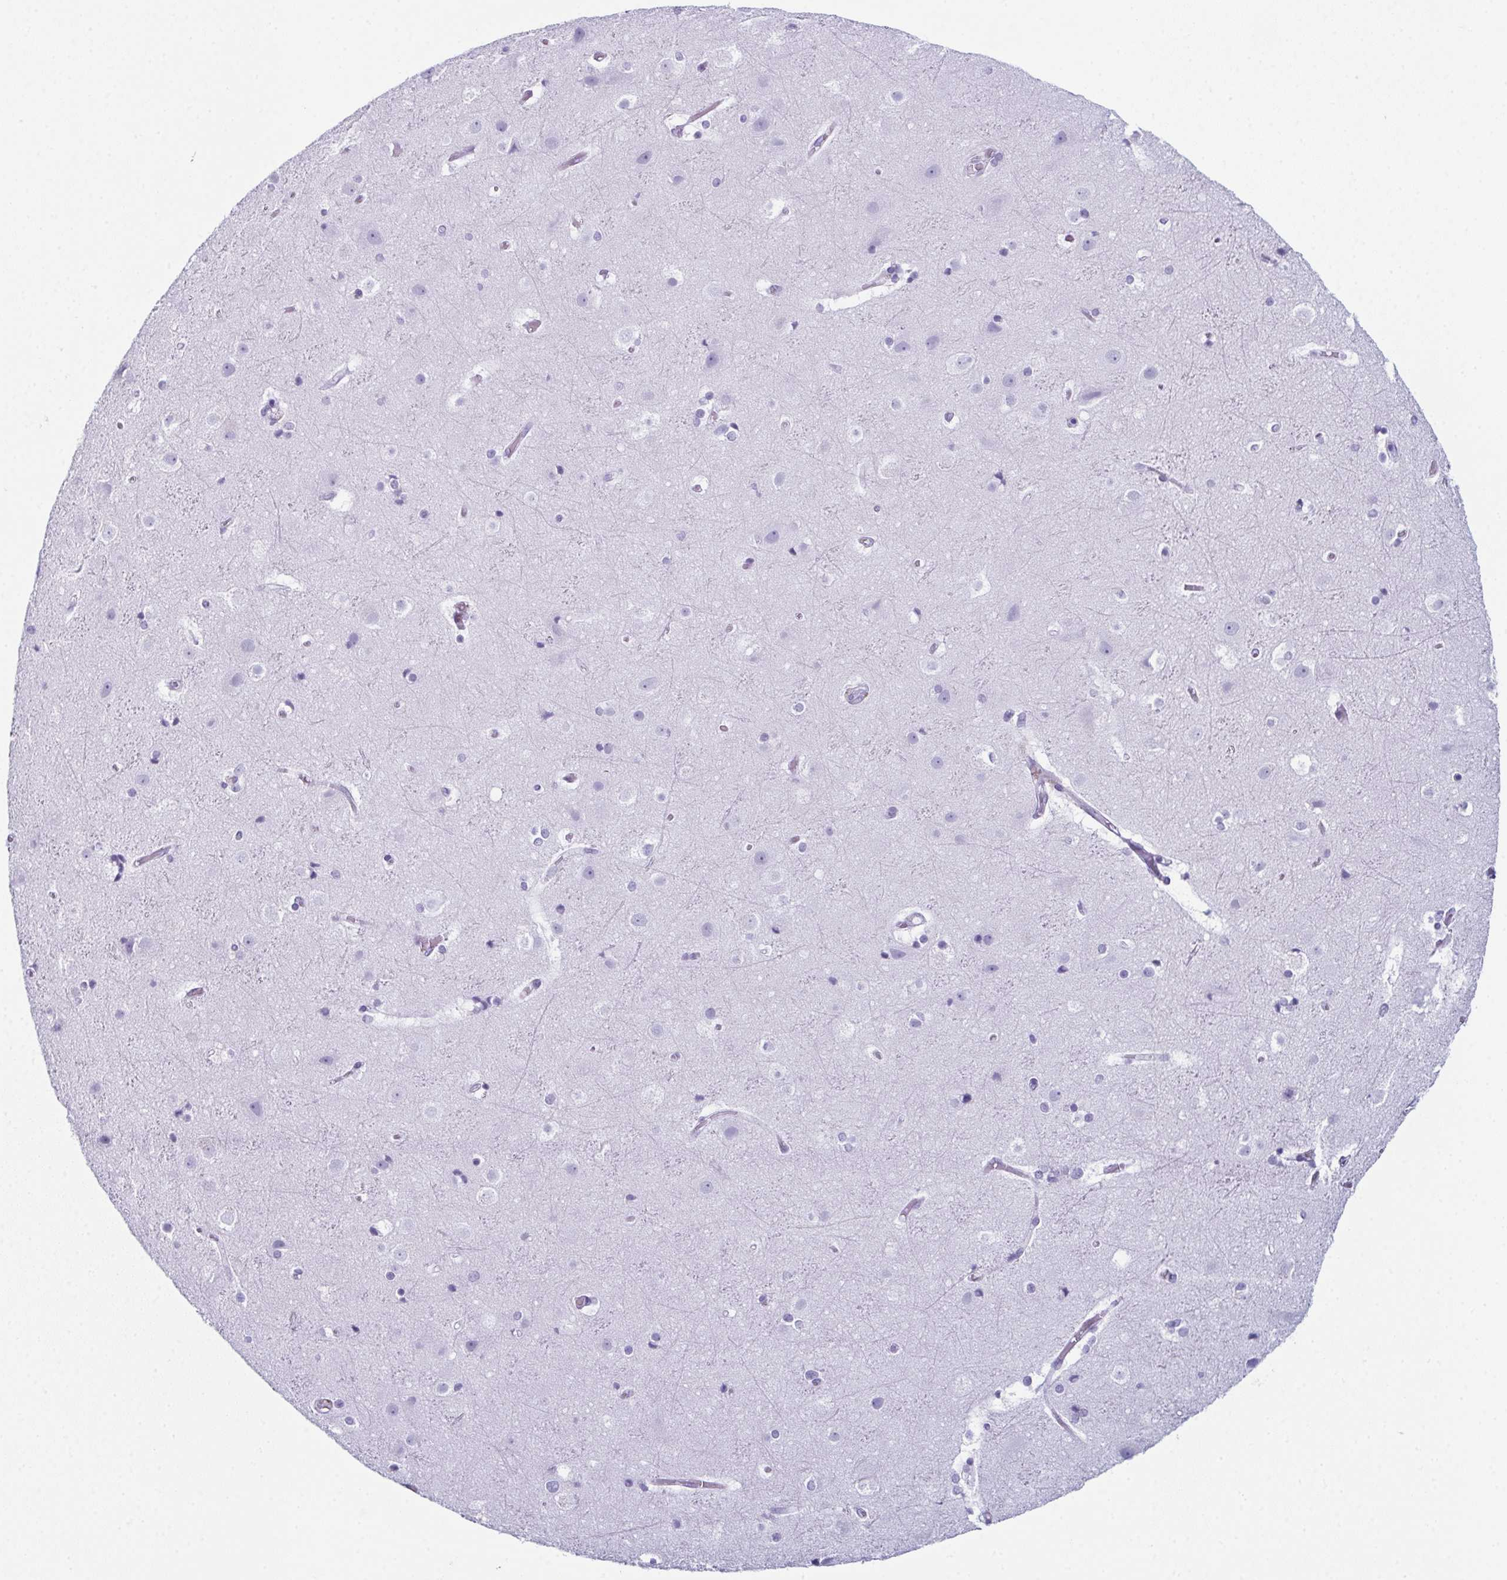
{"staining": {"intensity": "negative", "quantity": "none", "location": "none"}, "tissue": "cerebral cortex", "cell_type": "Endothelial cells", "image_type": "normal", "snomed": [{"axis": "morphology", "description": "Normal tissue, NOS"}, {"axis": "topography", "description": "Cerebral cortex"}], "caption": "IHC micrograph of normal cerebral cortex: cerebral cortex stained with DAB (3,3'-diaminobenzidine) displays no significant protein positivity in endothelial cells.", "gene": "ENKUR", "patient": {"sex": "female", "age": 52}}